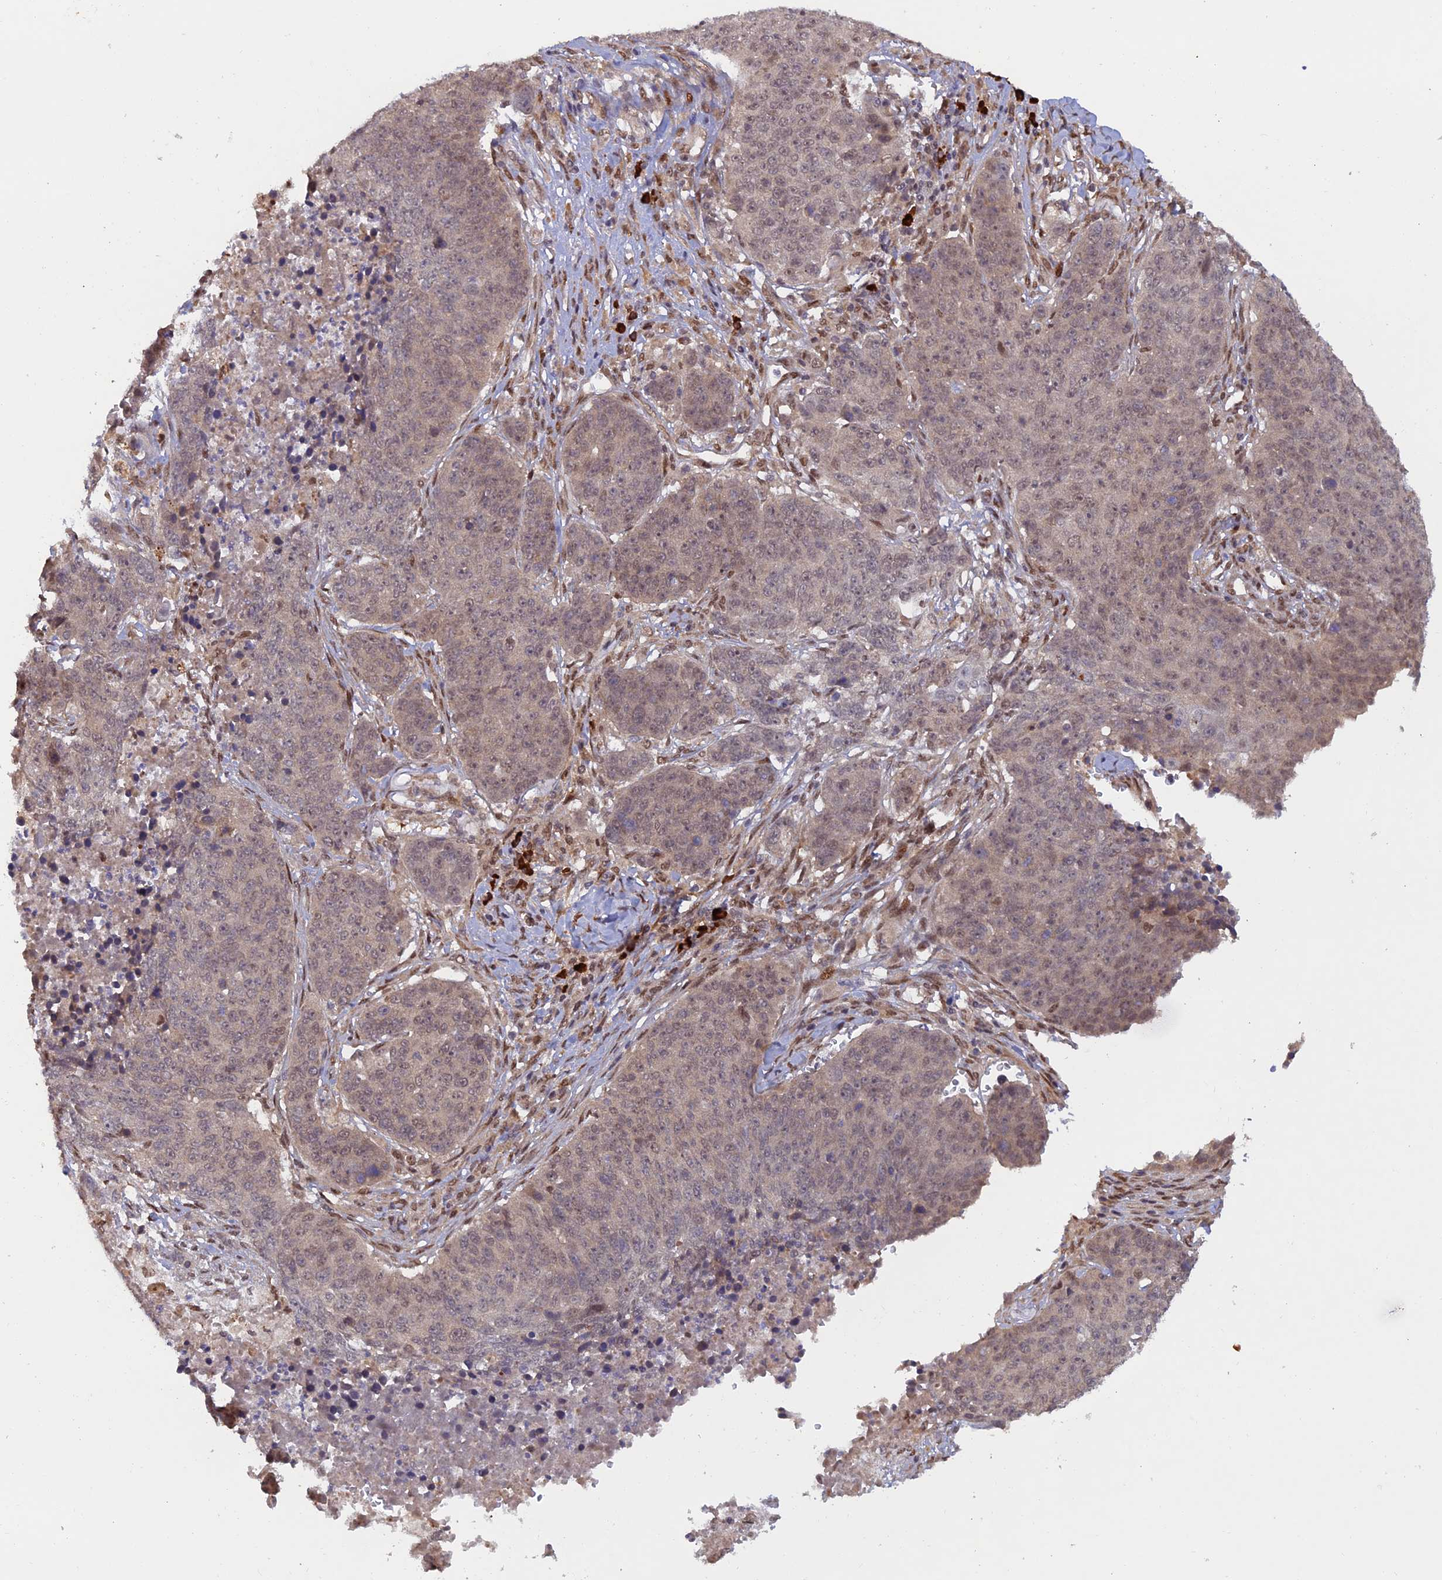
{"staining": {"intensity": "negative", "quantity": "none", "location": "none"}, "tissue": "lung cancer", "cell_type": "Tumor cells", "image_type": "cancer", "snomed": [{"axis": "morphology", "description": "Normal tissue, NOS"}, {"axis": "morphology", "description": "Squamous cell carcinoma, NOS"}, {"axis": "topography", "description": "Lymph node"}, {"axis": "topography", "description": "Lung"}], "caption": "A micrograph of squamous cell carcinoma (lung) stained for a protein shows no brown staining in tumor cells.", "gene": "ZNF565", "patient": {"sex": "male", "age": 66}}